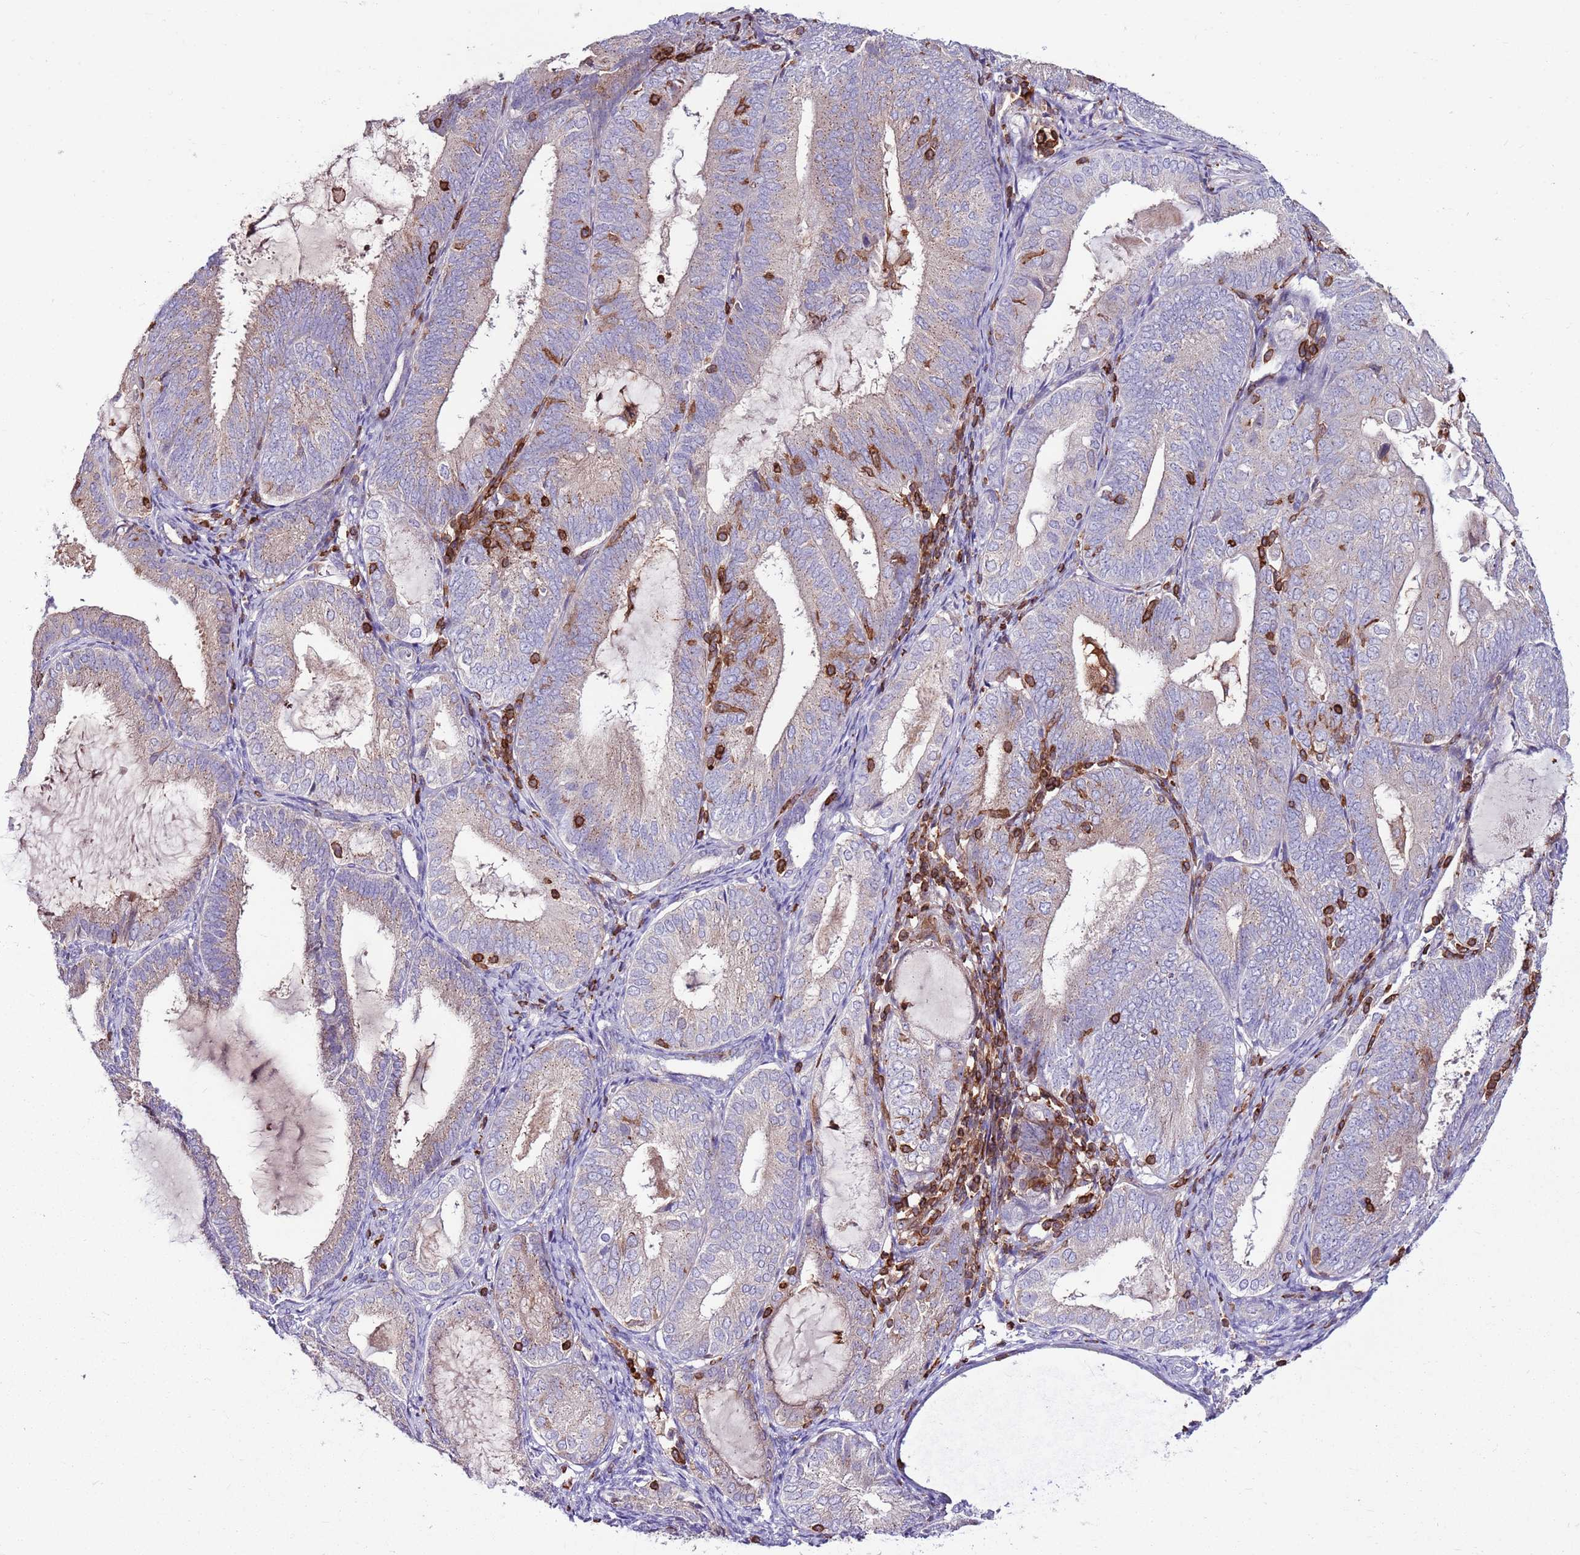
{"staining": {"intensity": "weak", "quantity": "25%-75%", "location": "cytoplasmic/membranous"}, "tissue": "endometrial cancer", "cell_type": "Tumor cells", "image_type": "cancer", "snomed": [{"axis": "morphology", "description": "Adenocarcinoma, NOS"}, {"axis": "topography", "description": "Endometrium"}], "caption": "Immunohistochemistry (DAB (3,3'-diaminobenzidine)) staining of human adenocarcinoma (endometrial) displays weak cytoplasmic/membranous protein staining in about 25%-75% of tumor cells. (DAB IHC with brightfield microscopy, high magnification).", "gene": "ZSWIM1", "patient": {"sex": "female", "age": 81}}